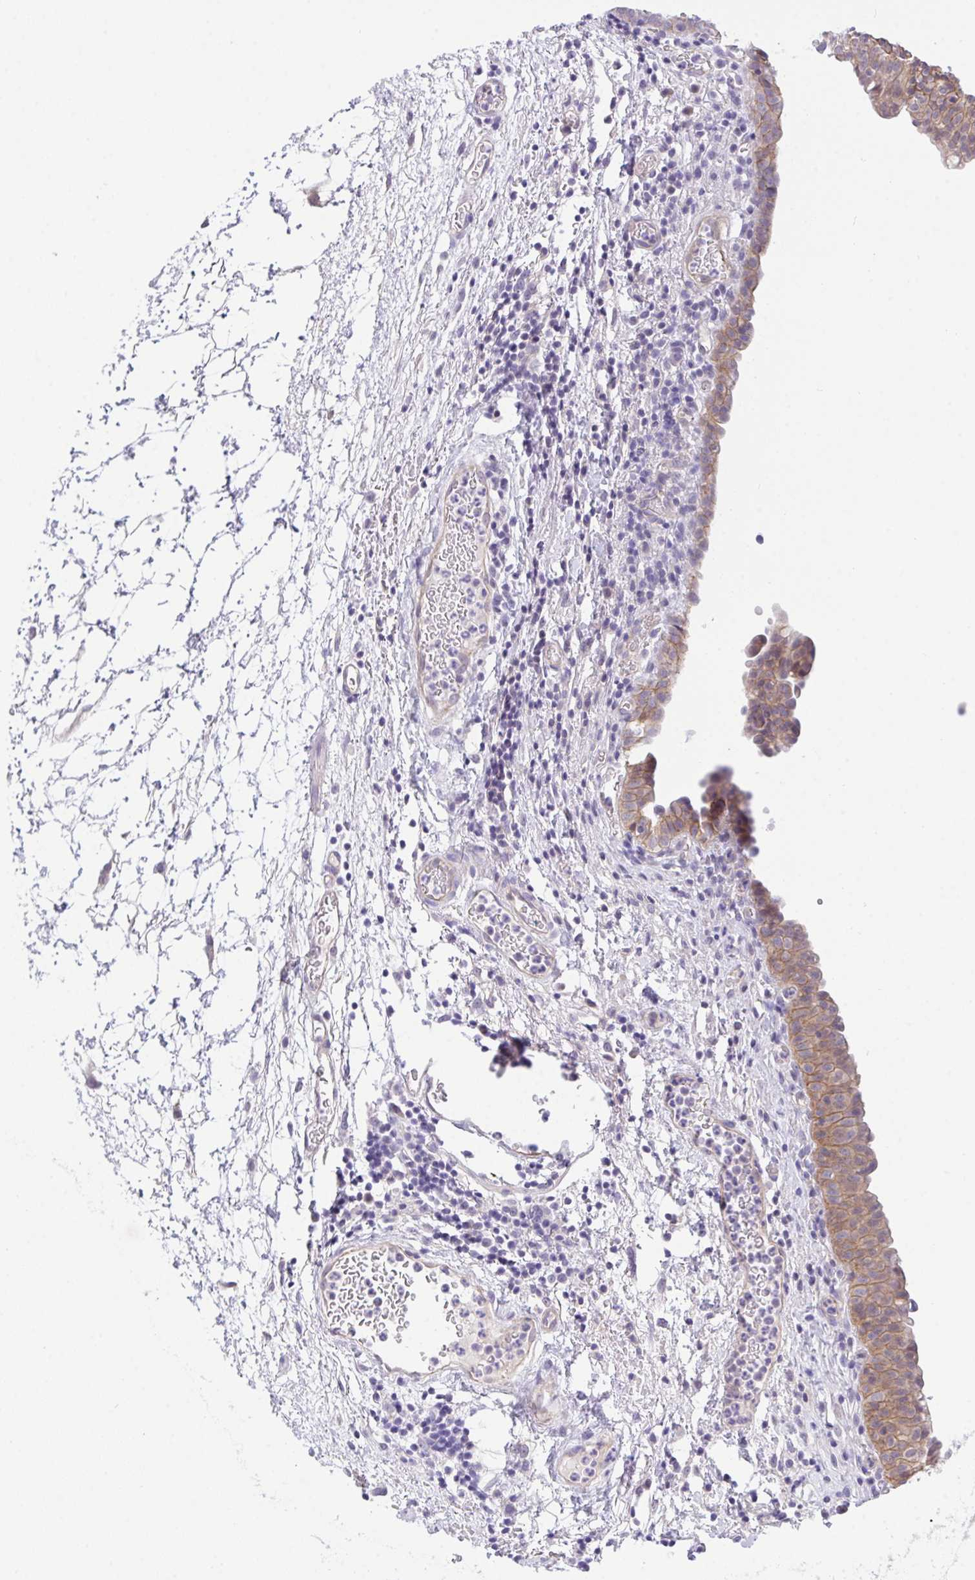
{"staining": {"intensity": "moderate", "quantity": ">75%", "location": "cytoplasmic/membranous"}, "tissue": "urinary bladder", "cell_type": "Urothelial cells", "image_type": "normal", "snomed": [{"axis": "morphology", "description": "Normal tissue, NOS"}, {"axis": "morphology", "description": "Inflammation, NOS"}, {"axis": "topography", "description": "Urinary bladder"}], "caption": "Immunohistochemistry image of benign human urinary bladder stained for a protein (brown), which demonstrates medium levels of moderate cytoplasmic/membranous staining in approximately >75% of urothelial cells.", "gene": "HOXD12", "patient": {"sex": "male", "age": 57}}